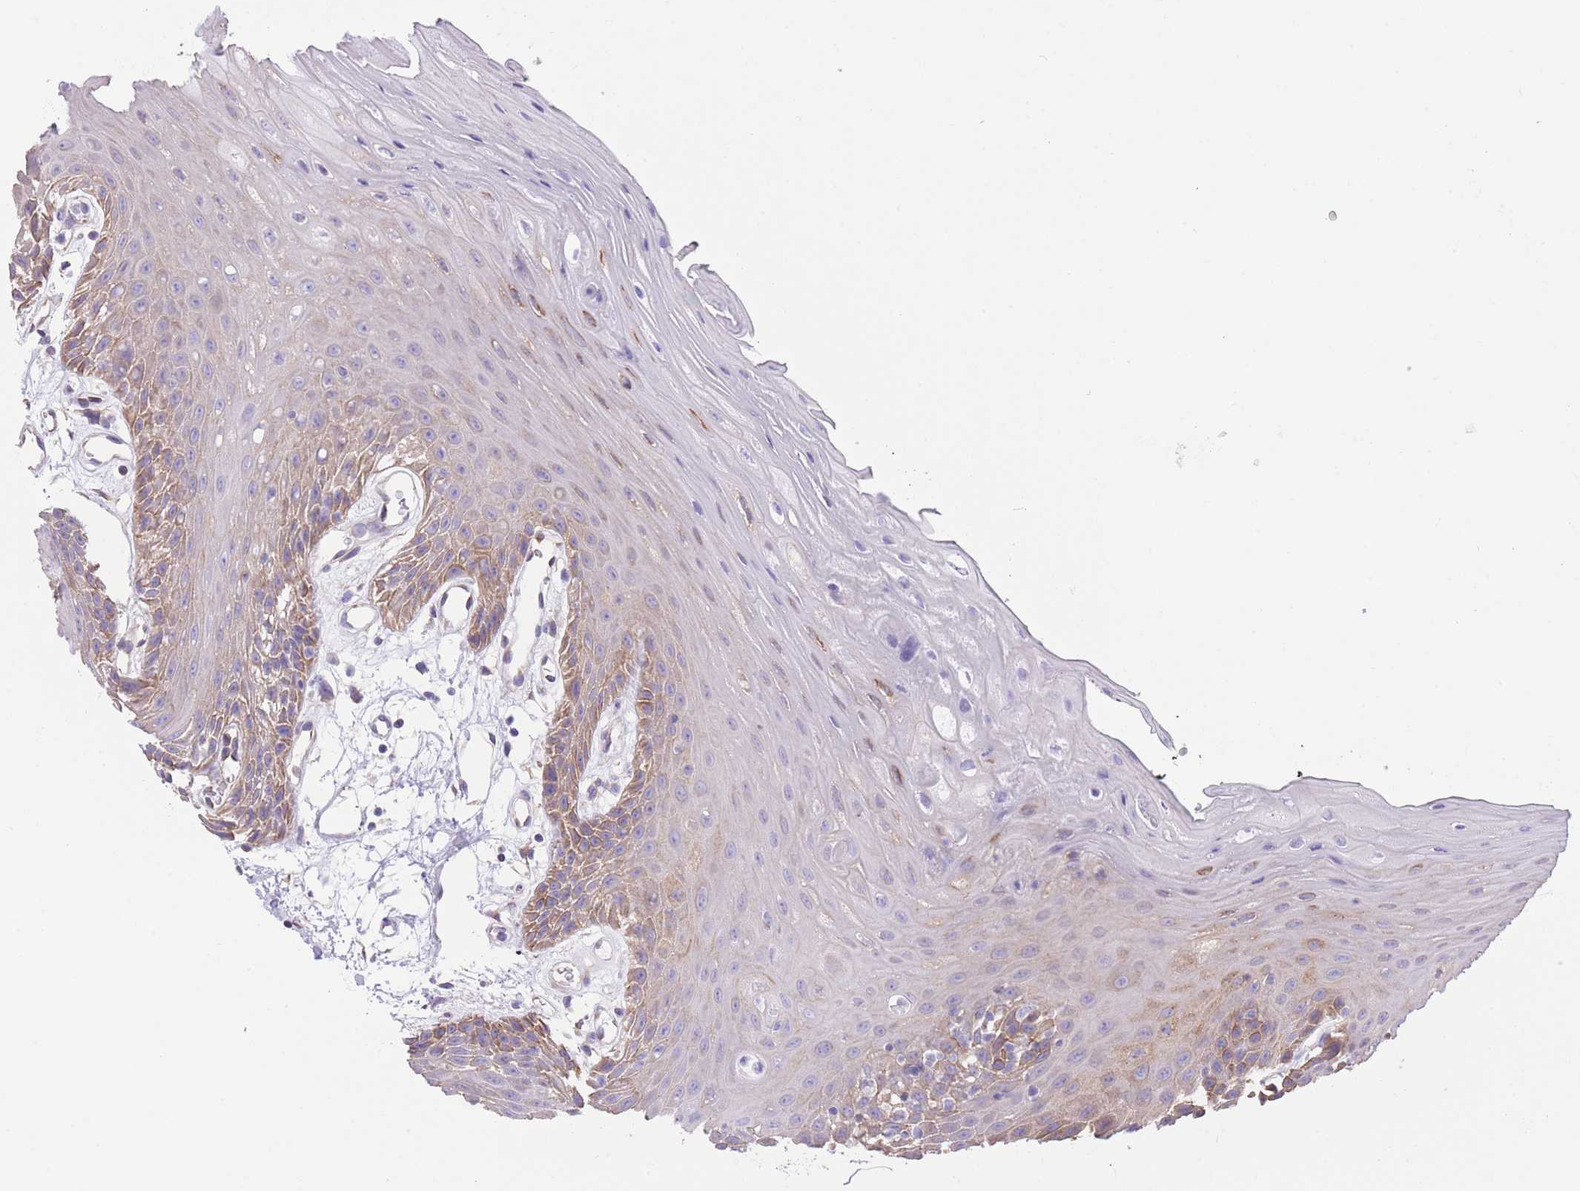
{"staining": {"intensity": "moderate", "quantity": "25%-75%", "location": "cytoplasmic/membranous"}, "tissue": "oral mucosa", "cell_type": "Squamous epithelial cells", "image_type": "normal", "snomed": [{"axis": "morphology", "description": "Normal tissue, NOS"}, {"axis": "topography", "description": "Oral tissue"}, {"axis": "topography", "description": "Tounge, NOS"}], "caption": "Human oral mucosa stained for a protein (brown) shows moderate cytoplasmic/membranous positive expression in approximately 25%-75% of squamous epithelial cells.", "gene": "RHOU", "patient": {"sex": "female", "age": 59}}